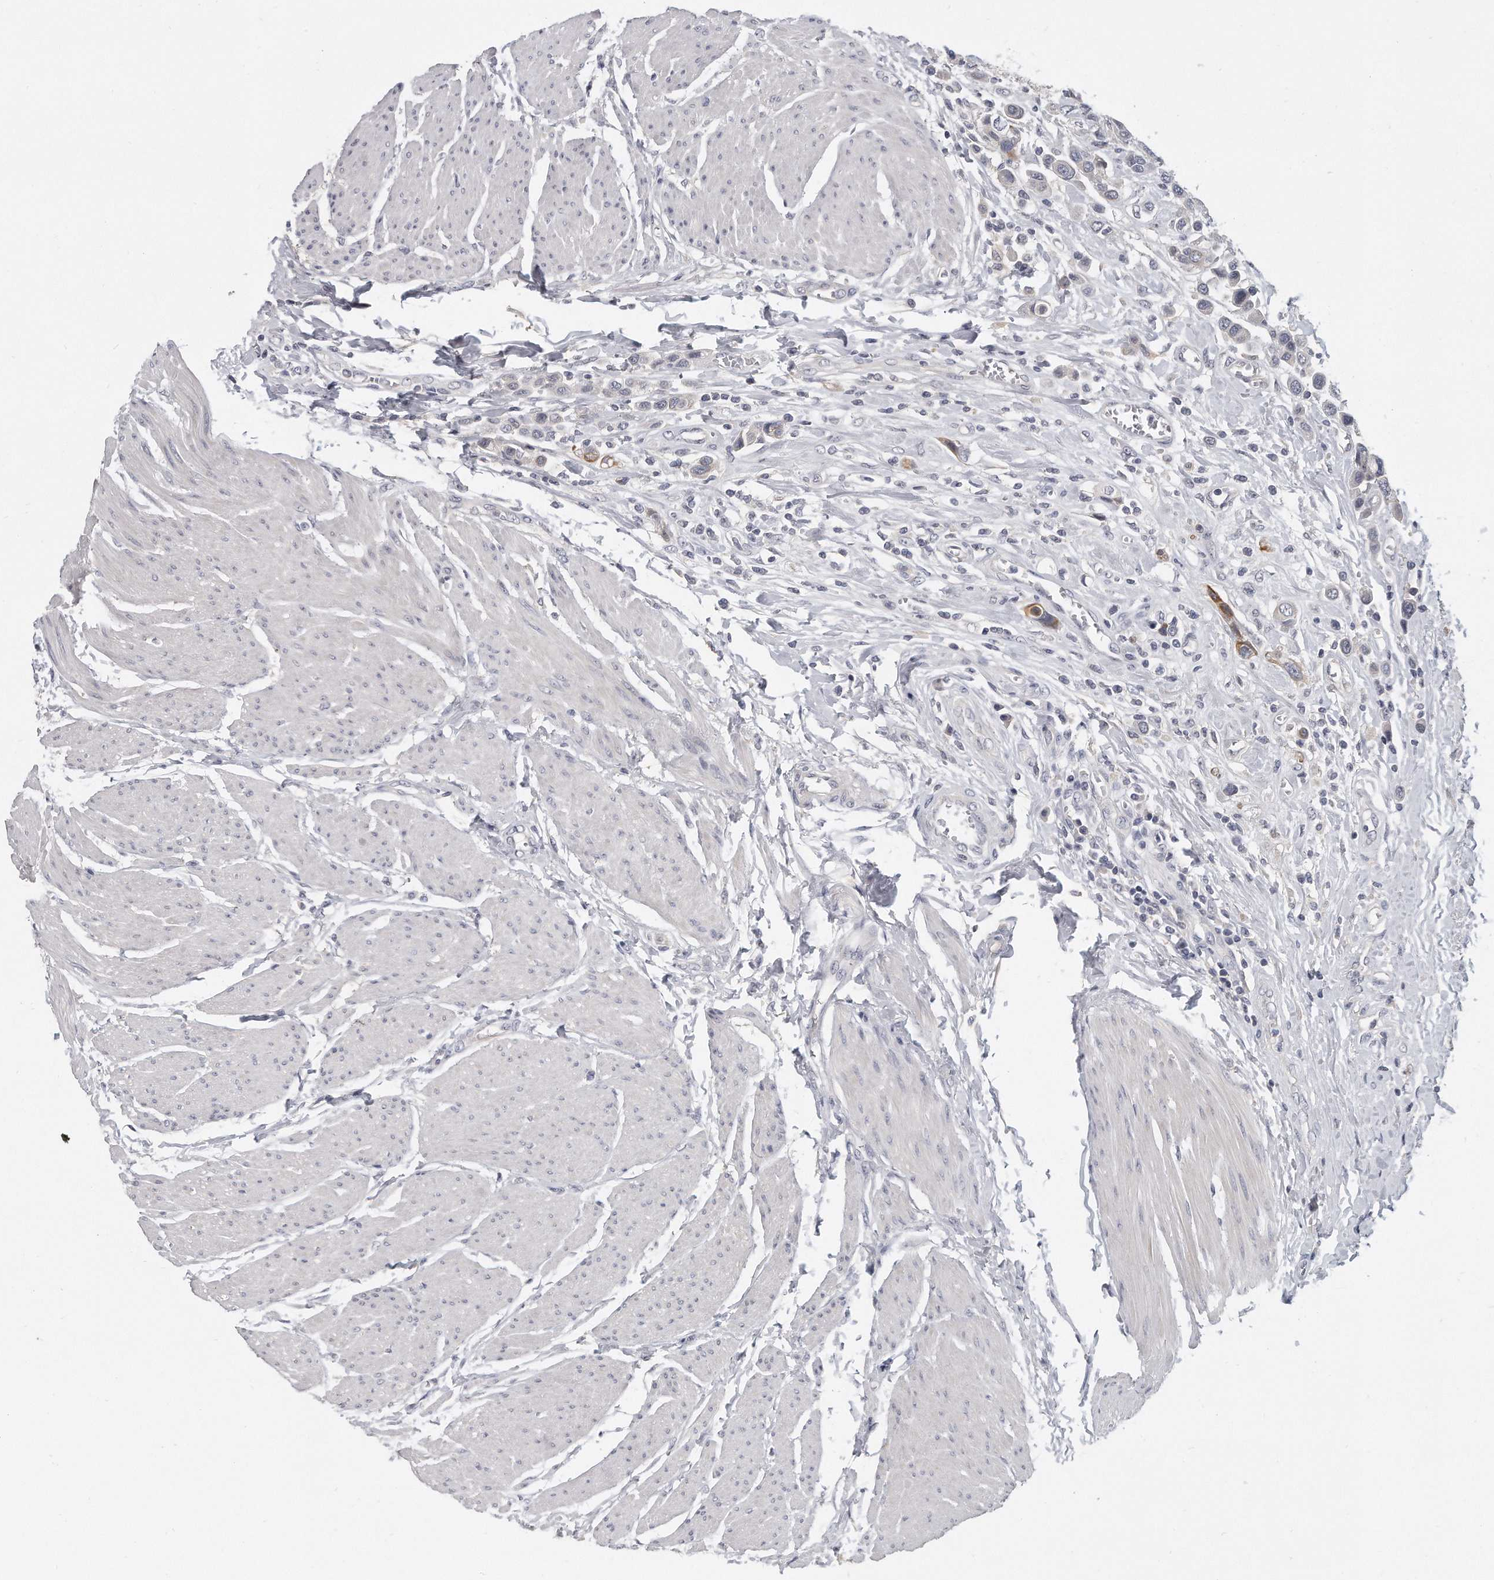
{"staining": {"intensity": "moderate", "quantity": "<25%", "location": "cytoplasmic/membranous"}, "tissue": "urothelial cancer", "cell_type": "Tumor cells", "image_type": "cancer", "snomed": [{"axis": "morphology", "description": "Urothelial carcinoma, High grade"}, {"axis": "topography", "description": "Urinary bladder"}], "caption": "Approximately <25% of tumor cells in human urothelial cancer exhibit moderate cytoplasmic/membranous protein expression as visualized by brown immunohistochemical staining.", "gene": "KLHL7", "patient": {"sex": "male", "age": 50}}